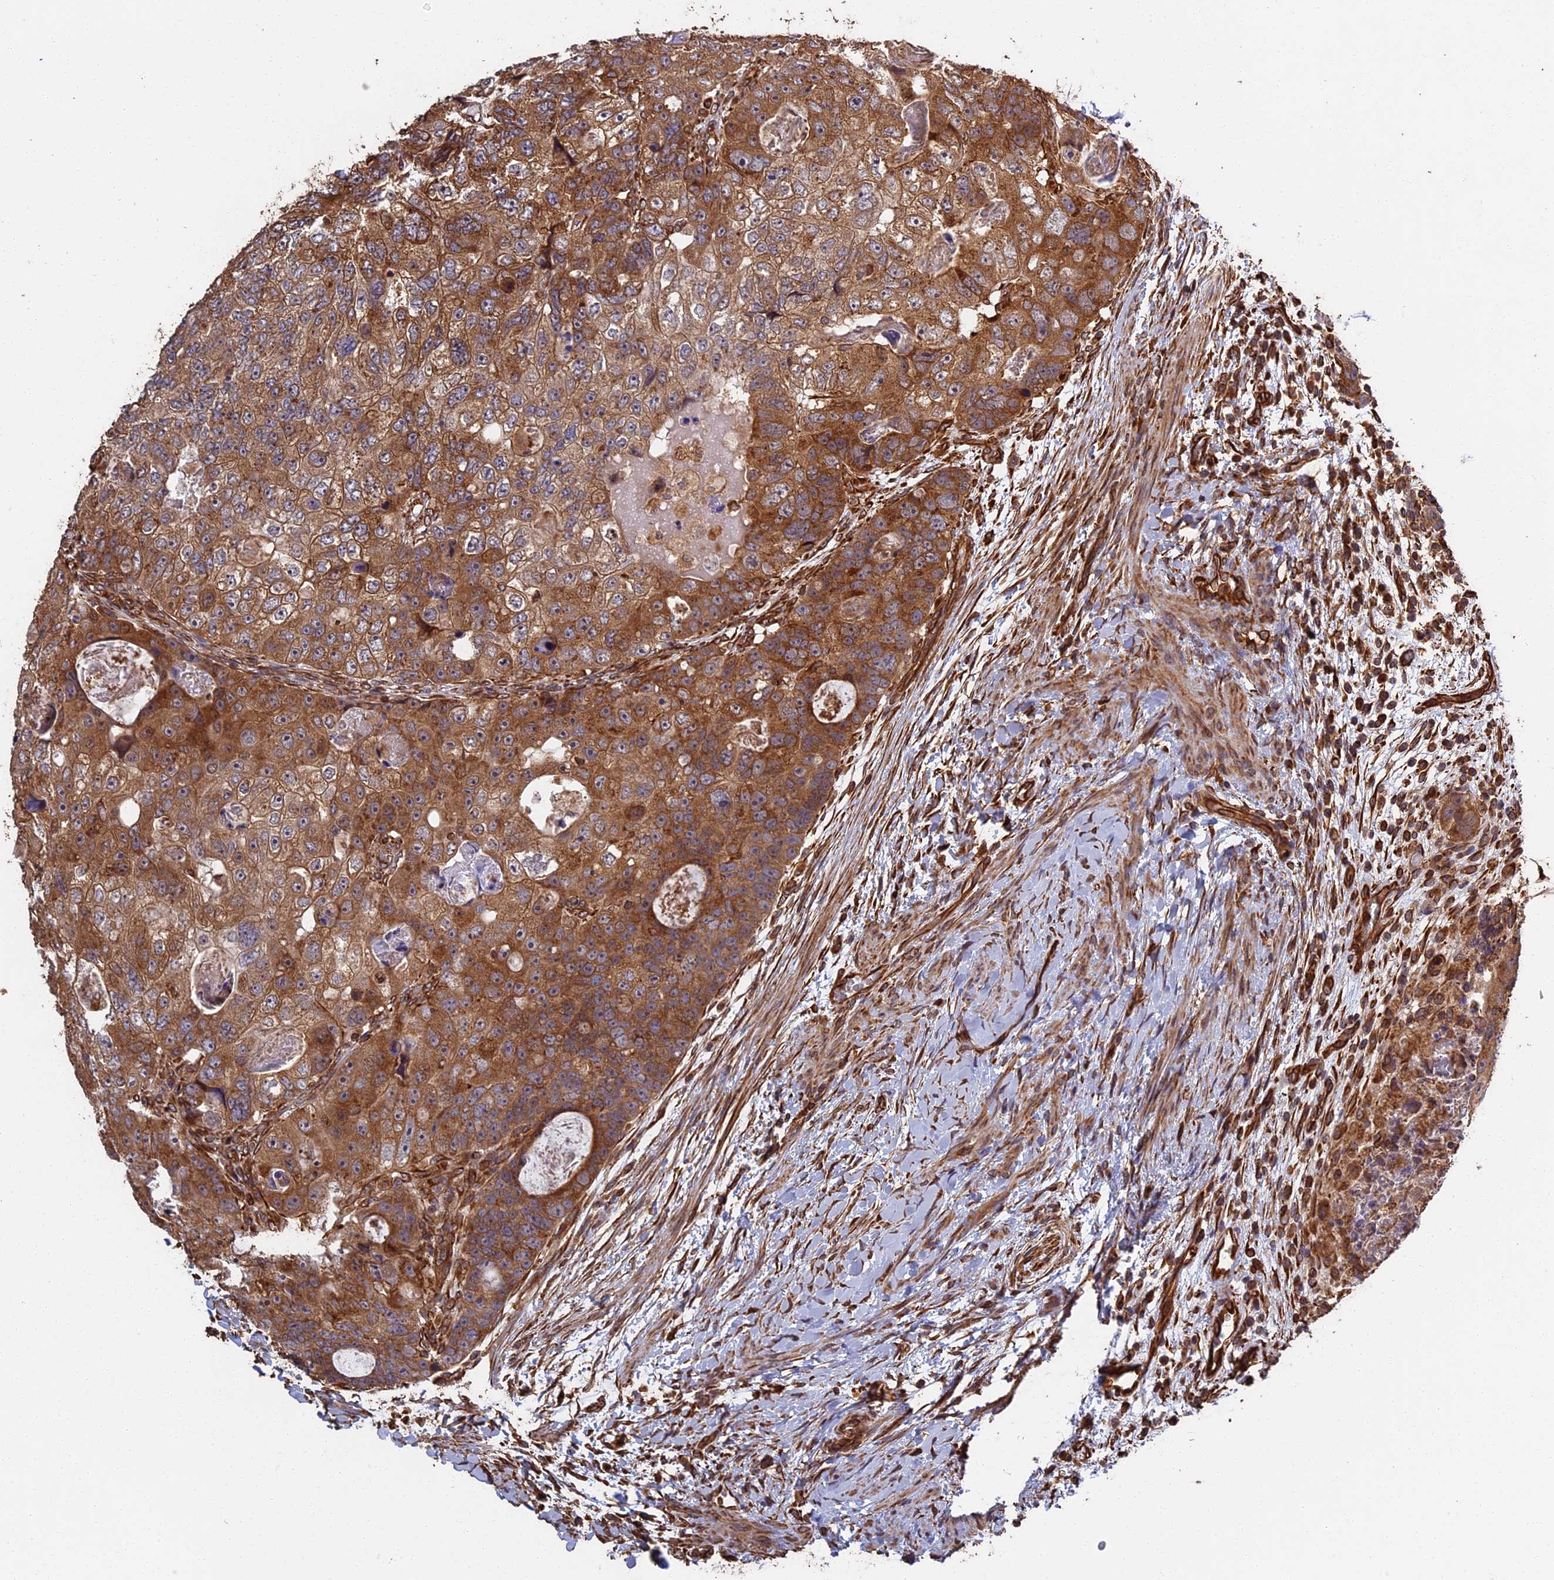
{"staining": {"intensity": "moderate", "quantity": ">75%", "location": "cytoplasmic/membranous"}, "tissue": "colorectal cancer", "cell_type": "Tumor cells", "image_type": "cancer", "snomed": [{"axis": "morphology", "description": "Adenocarcinoma, NOS"}, {"axis": "topography", "description": "Rectum"}], "caption": "This is a micrograph of IHC staining of colorectal cancer (adenocarcinoma), which shows moderate staining in the cytoplasmic/membranous of tumor cells.", "gene": "CCDC124", "patient": {"sex": "male", "age": 59}}